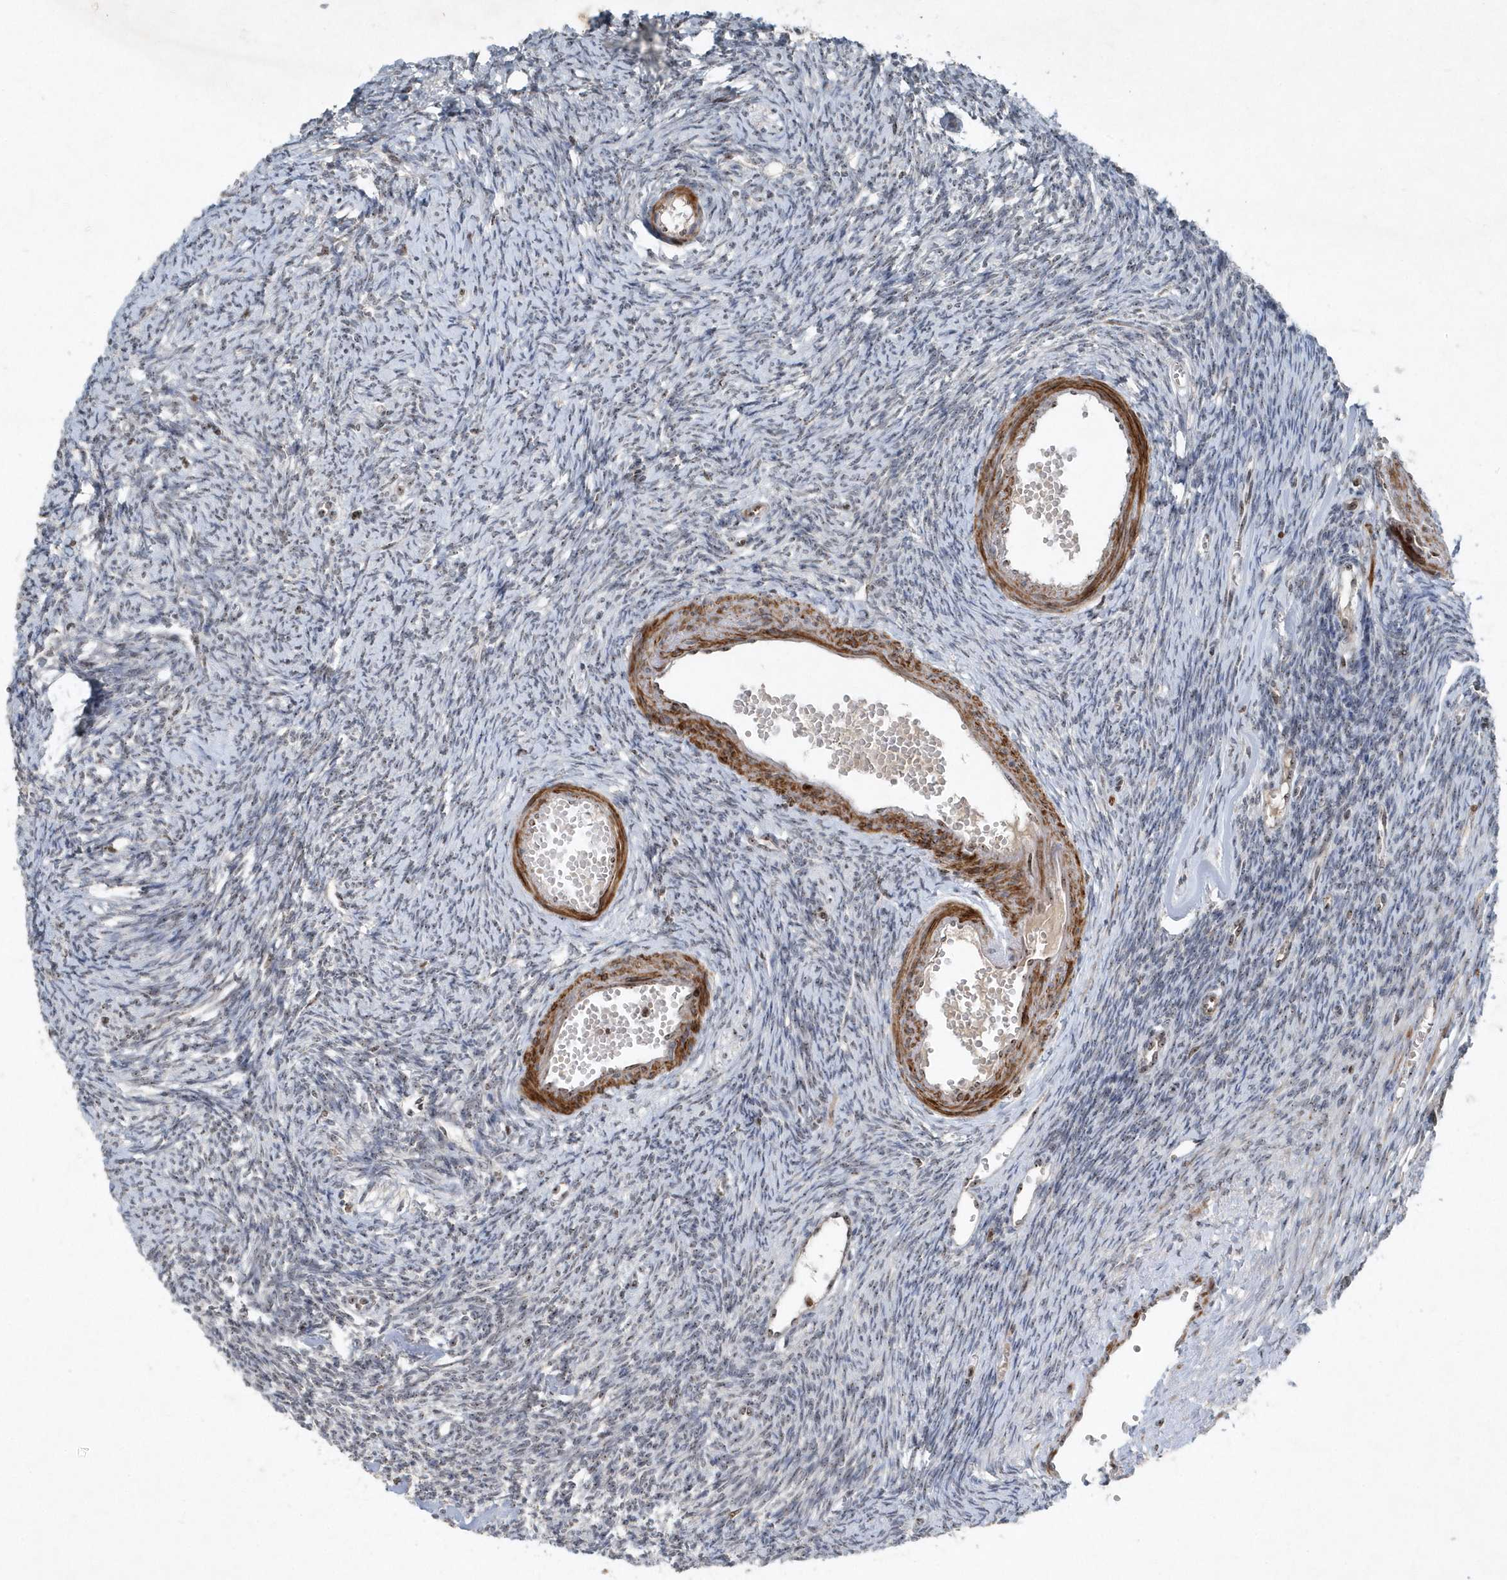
{"staining": {"intensity": "negative", "quantity": "none", "location": "none"}, "tissue": "ovary", "cell_type": "Ovarian stroma cells", "image_type": "normal", "snomed": [{"axis": "morphology", "description": "Normal tissue, NOS"}, {"axis": "morphology", "description": "Cyst, NOS"}, {"axis": "topography", "description": "Ovary"}], "caption": "DAB (3,3'-diaminobenzidine) immunohistochemical staining of unremarkable human ovary demonstrates no significant staining in ovarian stroma cells.", "gene": "QTRT2", "patient": {"sex": "female", "age": 33}}